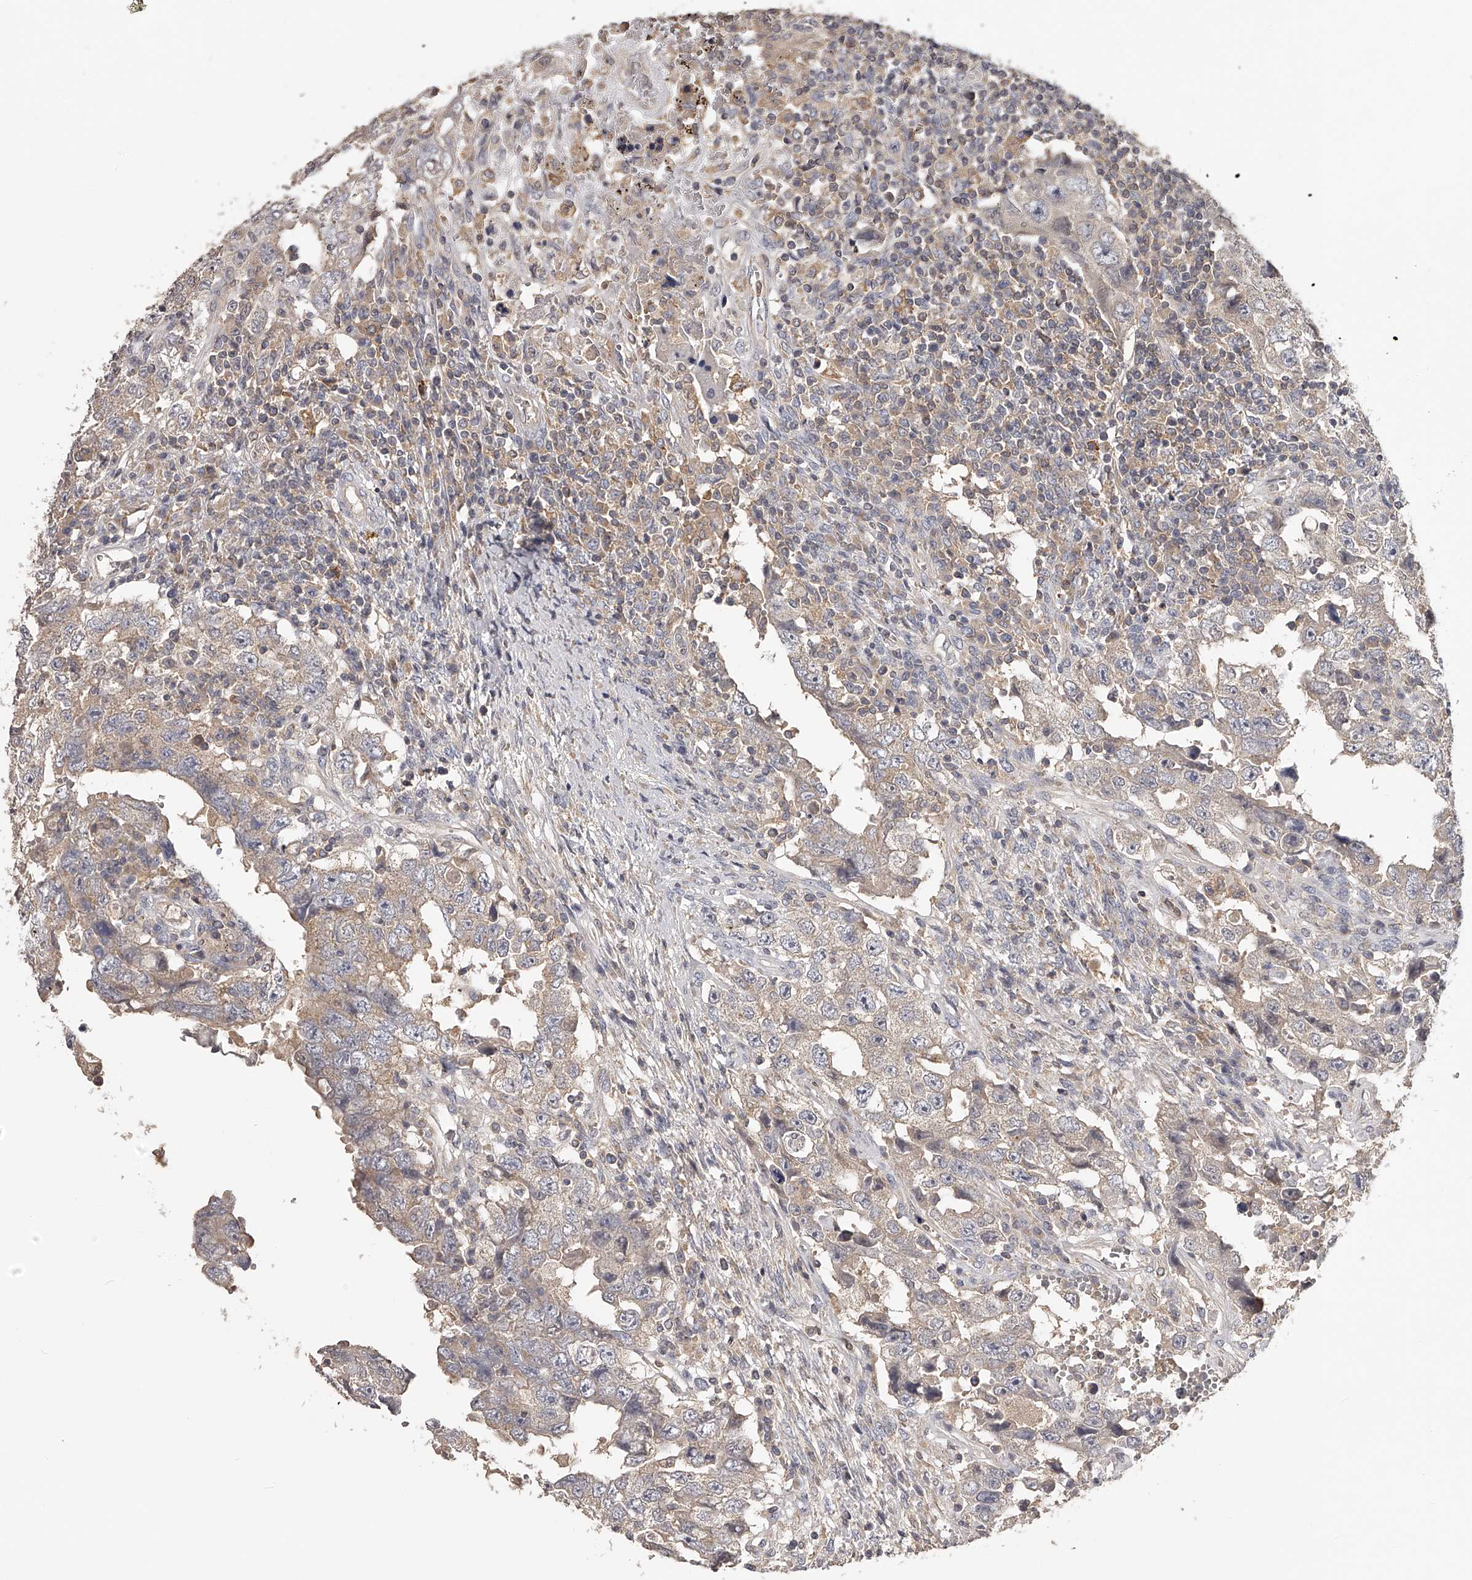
{"staining": {"intensity": "weak", "quantity": "<25%", "location": "cytoplasmic/membranous"}, "tissue": "testis cancer", "cell_type": "Tumor cells", "image_type": "cancer", "snomed": [{"axis": "morphology", "description": "Carcinoma, Embryonal, NOS"}, {"axis": "topography", "description": "Testis"}], "caption": "DAB (3,3'-diaminobenzidine) immunohistochemical staining of testis cancer displays no significant positivity in tumor cells.", "gene": "TNN", "patient": {"sex": "male", "age": 26}}